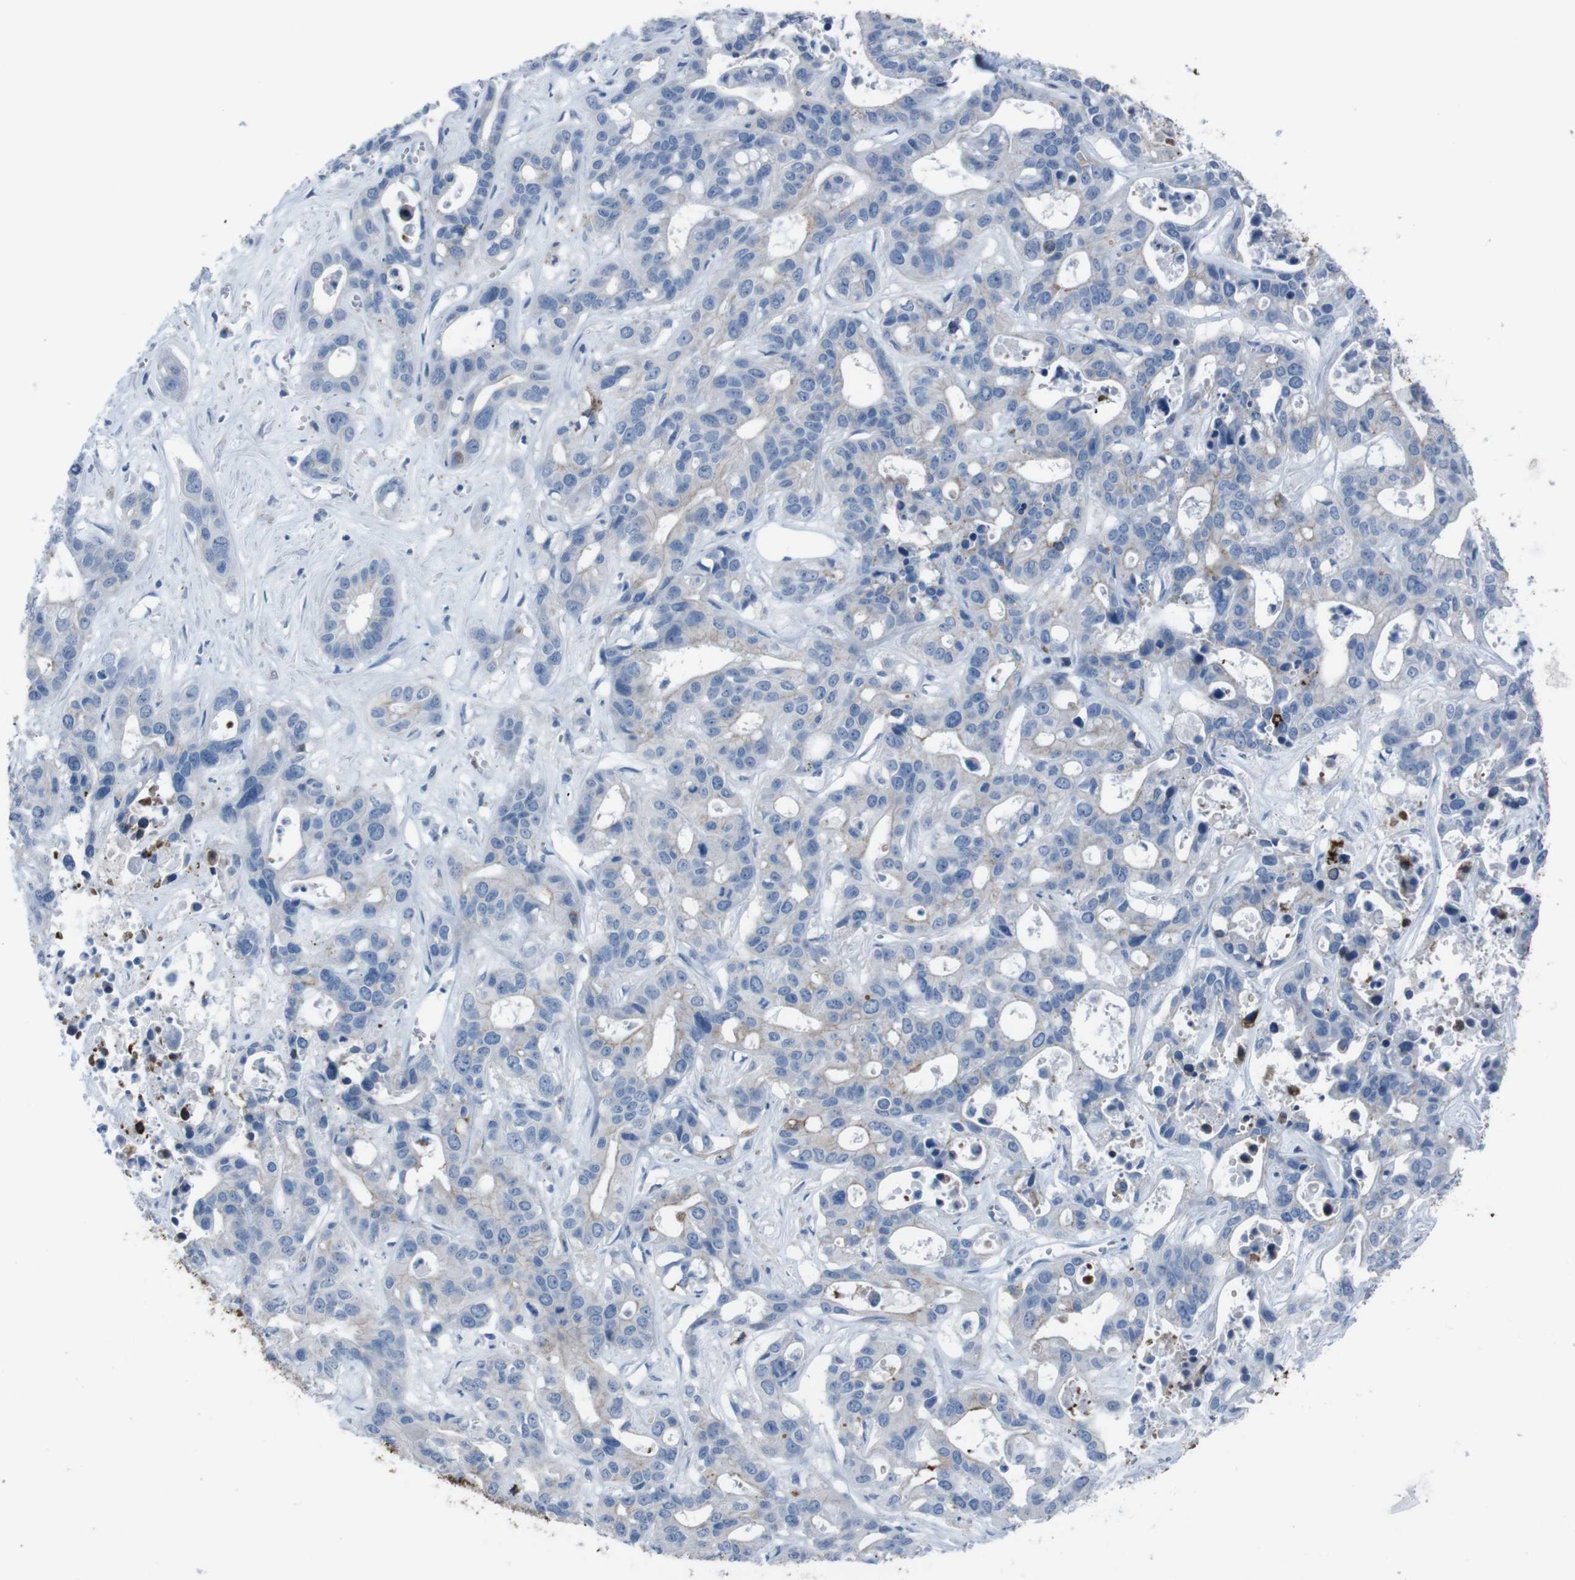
{"staining": {"intensity": "negative", "quantity": "none", "location": "none"}, "tissue": "liver cancer", "cell_type": "Tumor cells", "image_type": "cancer", "snomed": [{"axis": "morphology", "description": "Cholangiocarcinoma"}, {"axis": "topography", "description": "Liver"}], "caption": "This is an immunohistochemistry histopathology image of human liver cancer (cholangiocarcinoma). There is no expression in tumor cells.", "gene": "ST6GAL1", "patient": {"sex": "female", "age": 65}}